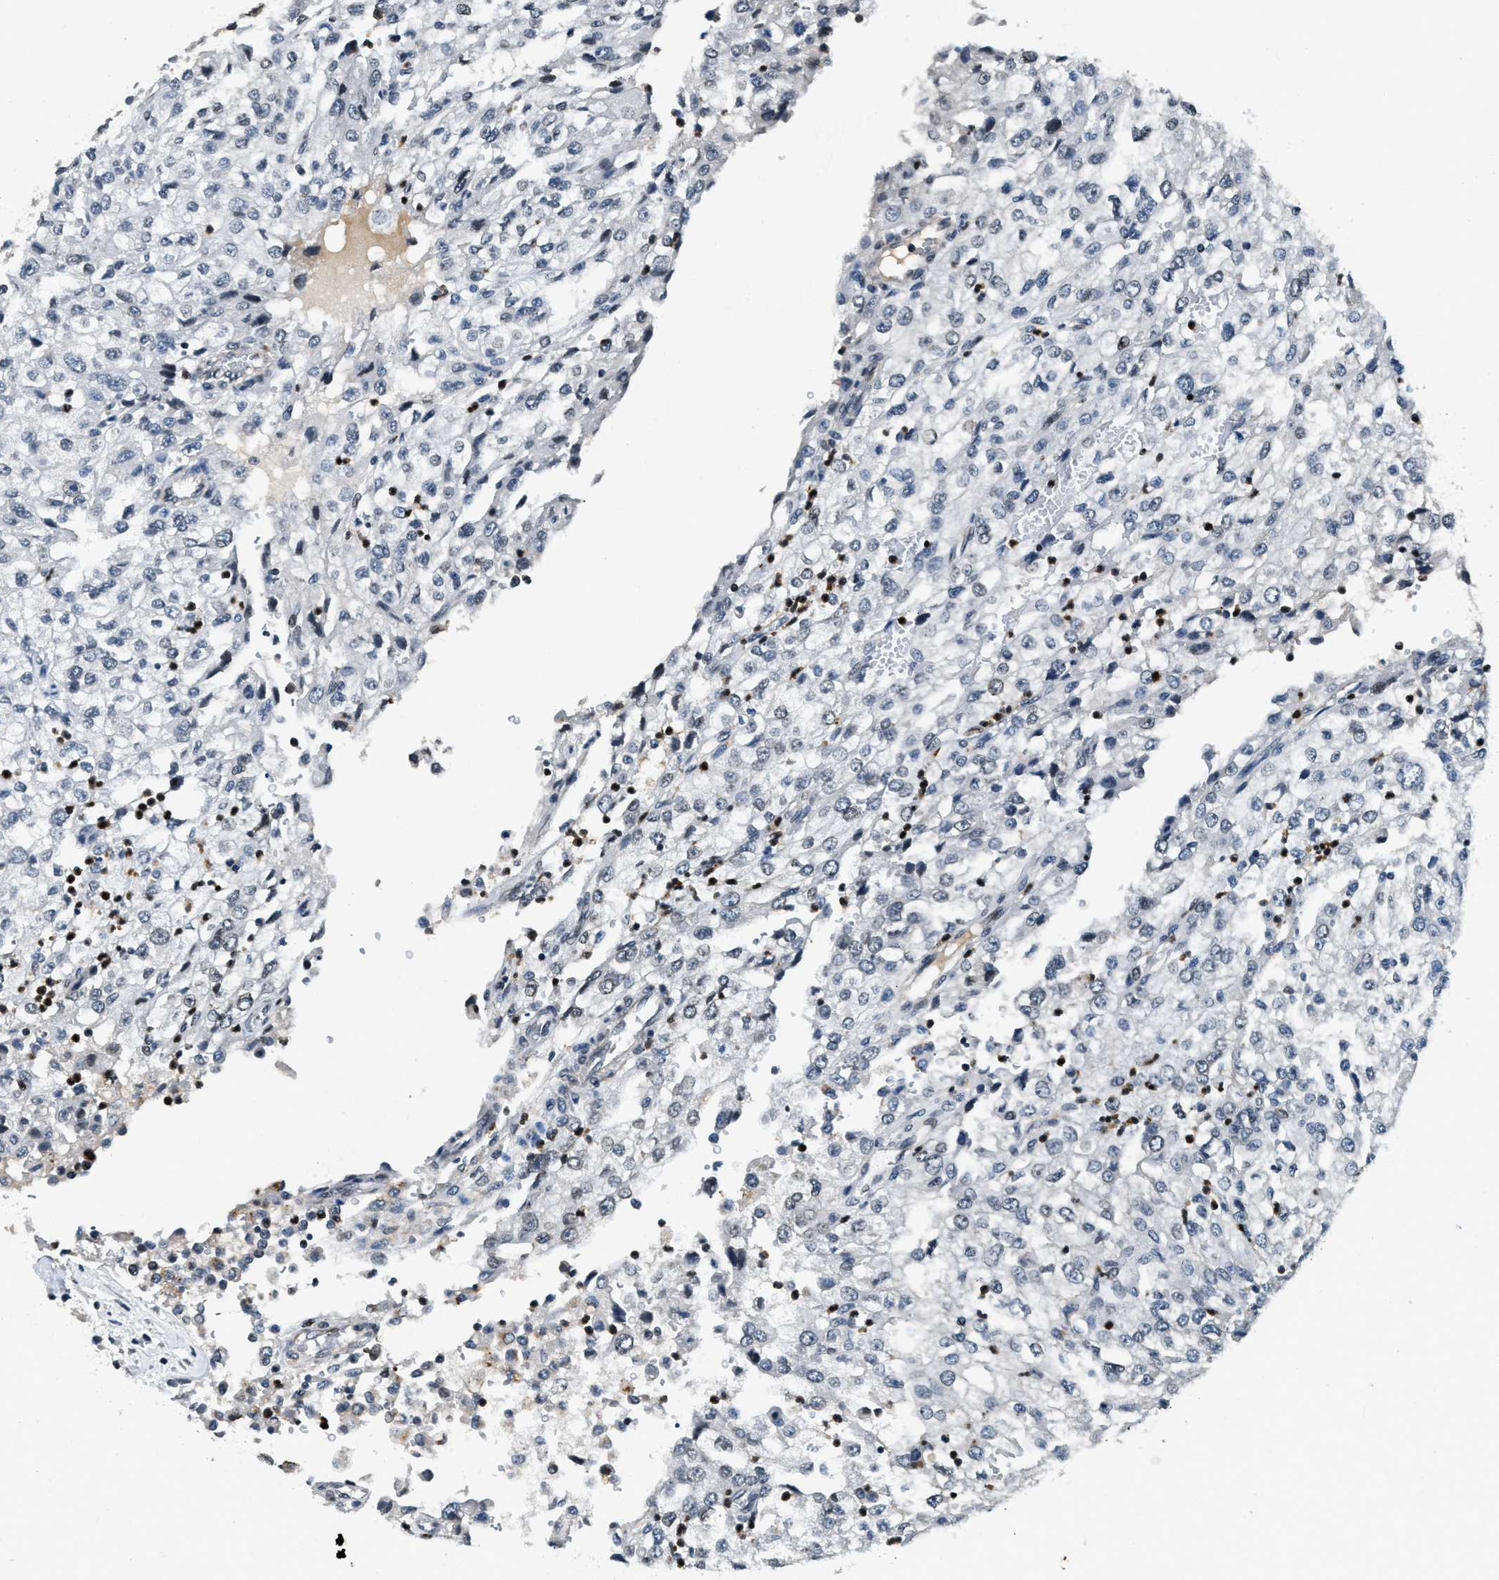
{"staining": {"intensity": "negative", "quantity": "none", "location": "none"}, "tissue": "renal cancer", "cell_type": "Tumor cells", "image_type": "cancer", "snomed": [{"axis": "morphology", "description": "Adenocarcinoma, NOS"}, {"axis": "topography", "description": "Kidney"}], "caption": "Tumor cells show no significant expression in adenocarcinoma (renal). The staining is performed using DAB (3,3'-diaminobenzidine) brown chromogen with nuclei counter-stained in using hematoxylin.", "gene": "ZC3HC1", "patient": {"sex": "female", "age": 54}}